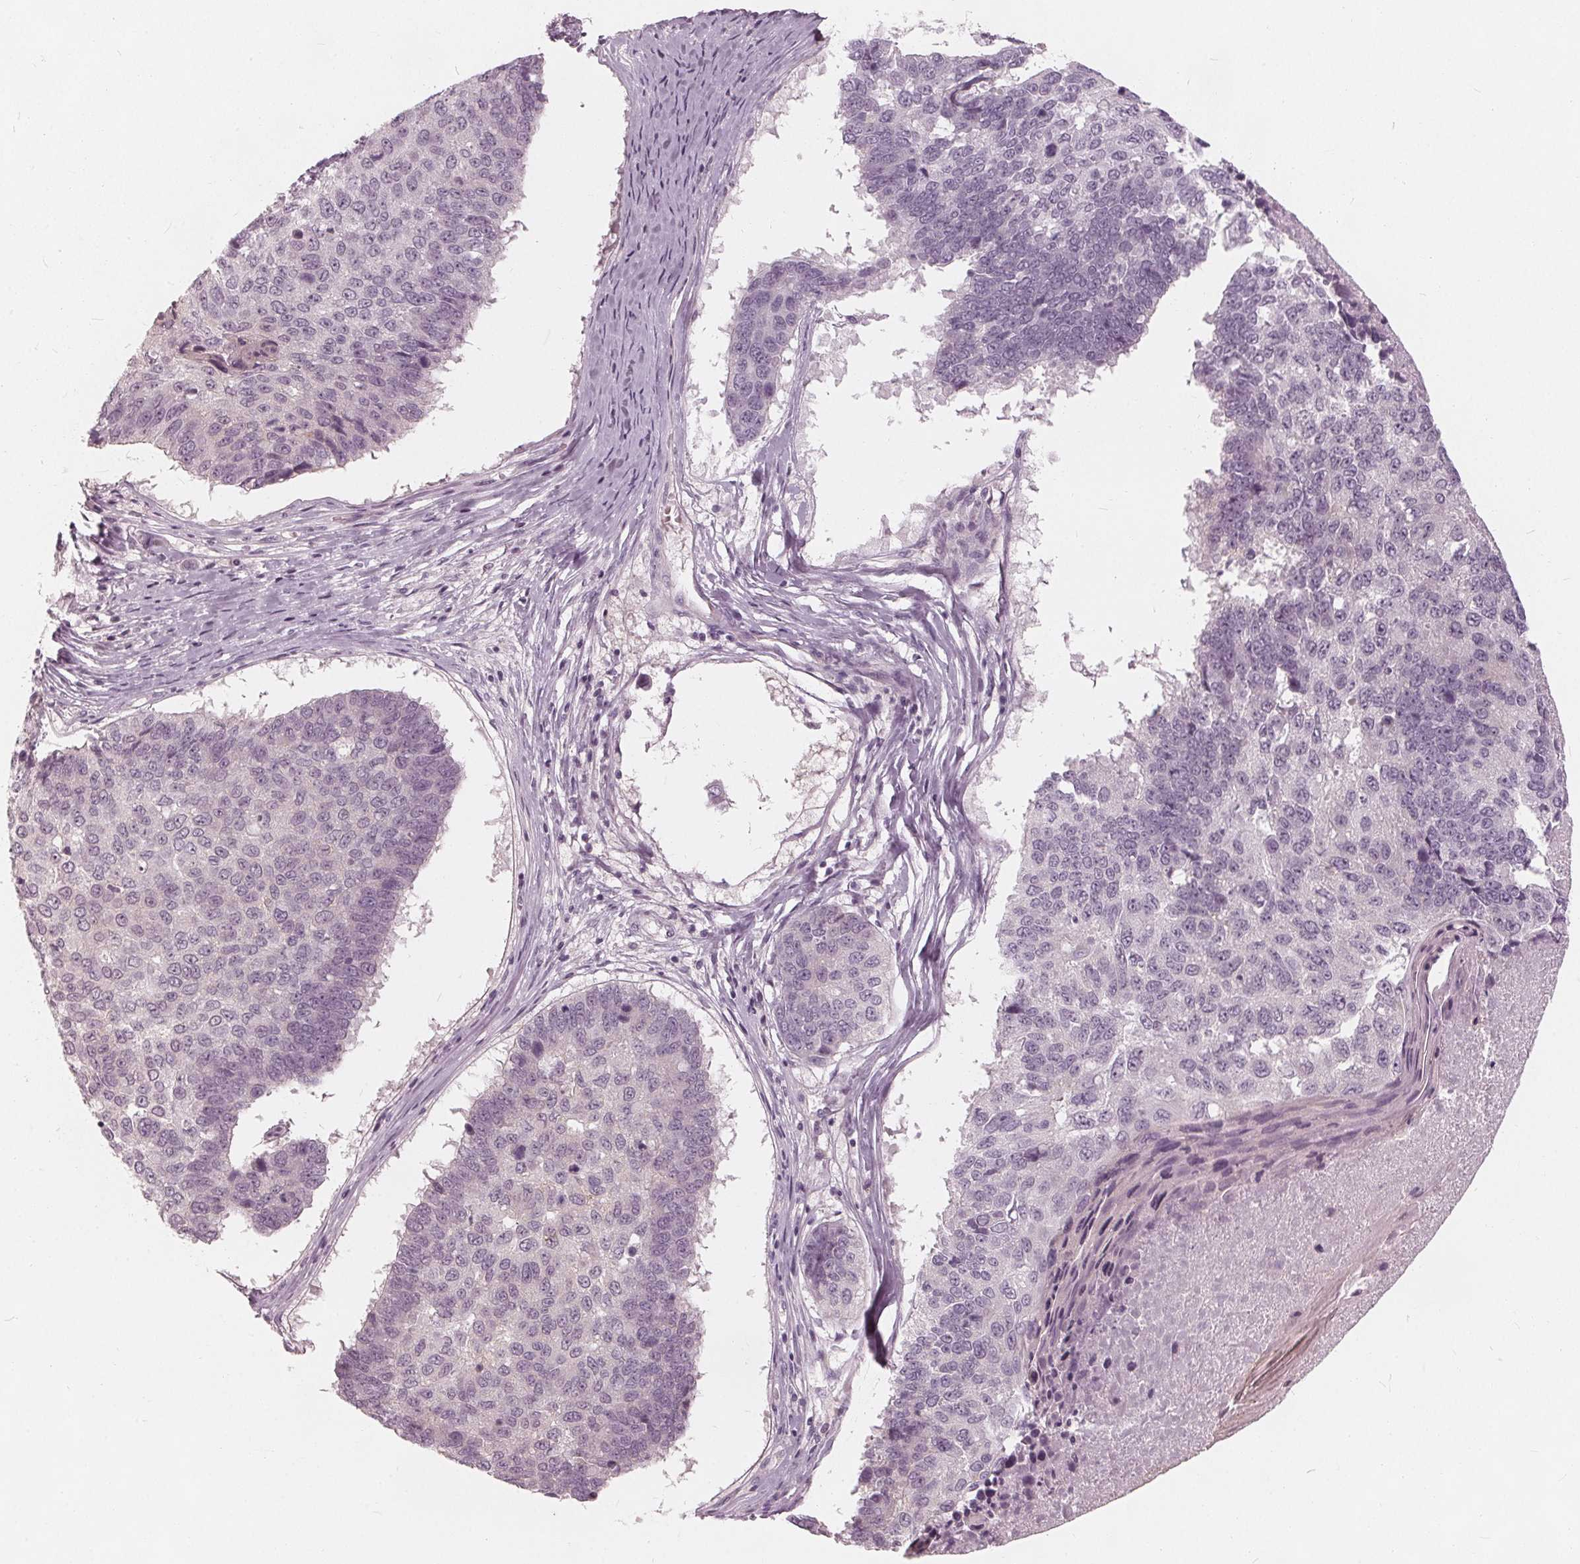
{"staining": {"intensity": "negative", "quantity": "none", "location": "none"}, "tissue": "lung cancer", "cell_type": "Tumor cells", "image_type": "cancer", "snomed": [{"axis": "morphology", "description": "Squamous cell carcinoma, NOS"}, {"axis": "topography", "description": "Lung"}], "caption": "DAB immunohistochemical staining of squamous cell carcinoma (lung) displays no significant positivity in tumor cells.", "gene": "SAT2", "patient": {"sex": "male", "age": 73}}